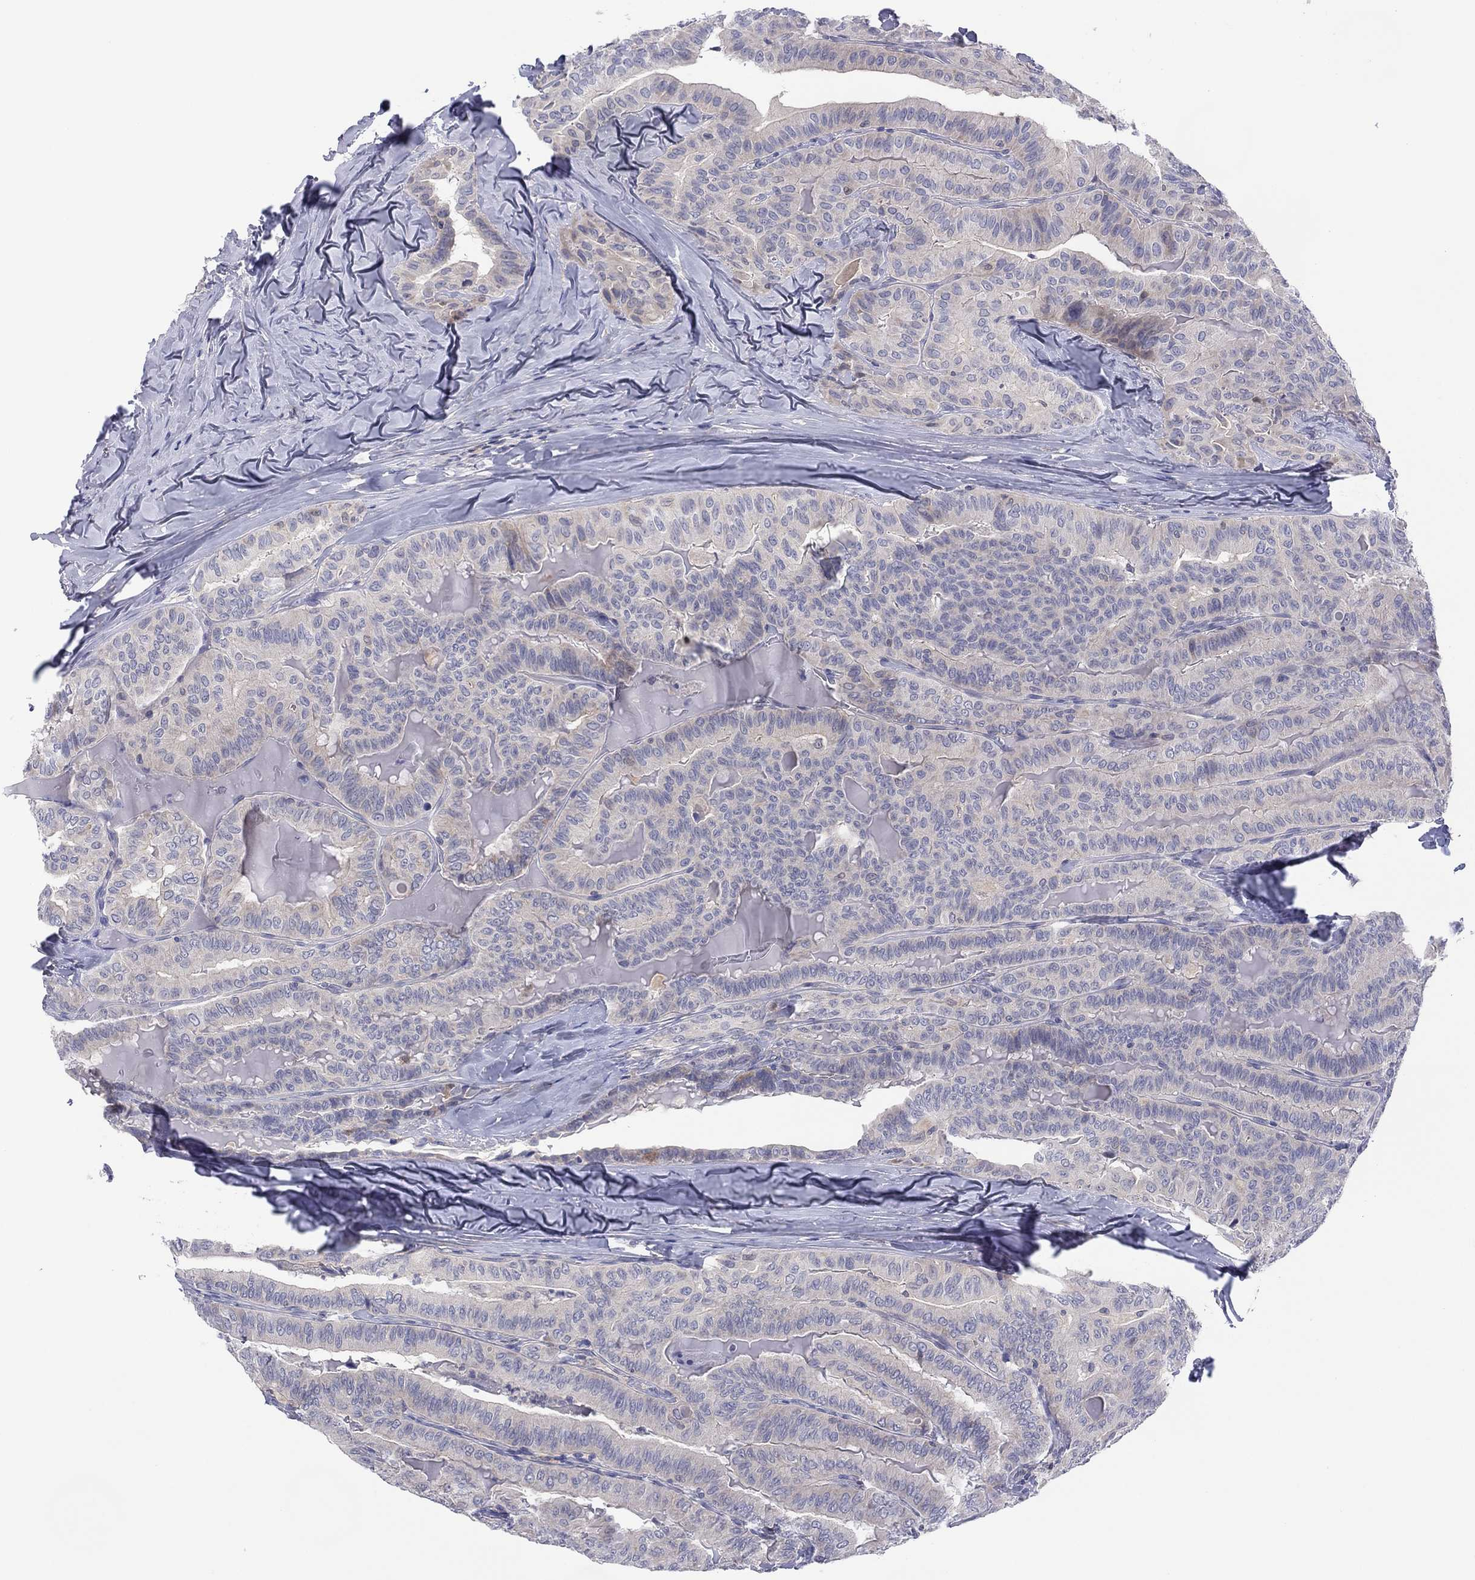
{"staining": {"intensity": "negative", "quantity": "none", "location": "none"}, "tissue": "thyroid cancer", "cell_type": "Tumor cells", "image_type": "cancer", "snomed": [{"axis": "morphology", "description": "Papillary adenocarcinoma, NOS"}, {"axis": "topography", "description": "Thyroid gland"}], "caption": "A photomicrograph of thyroid cancer (papillary adenocarcinoma) stained for a protein displays no brown staining in tumor cells. (Immunohistochemistry (ihc), brightfield microscopy, high magnification).", "gene": "CYP2B6", "patient": {"sex": "female", "age": 68}}